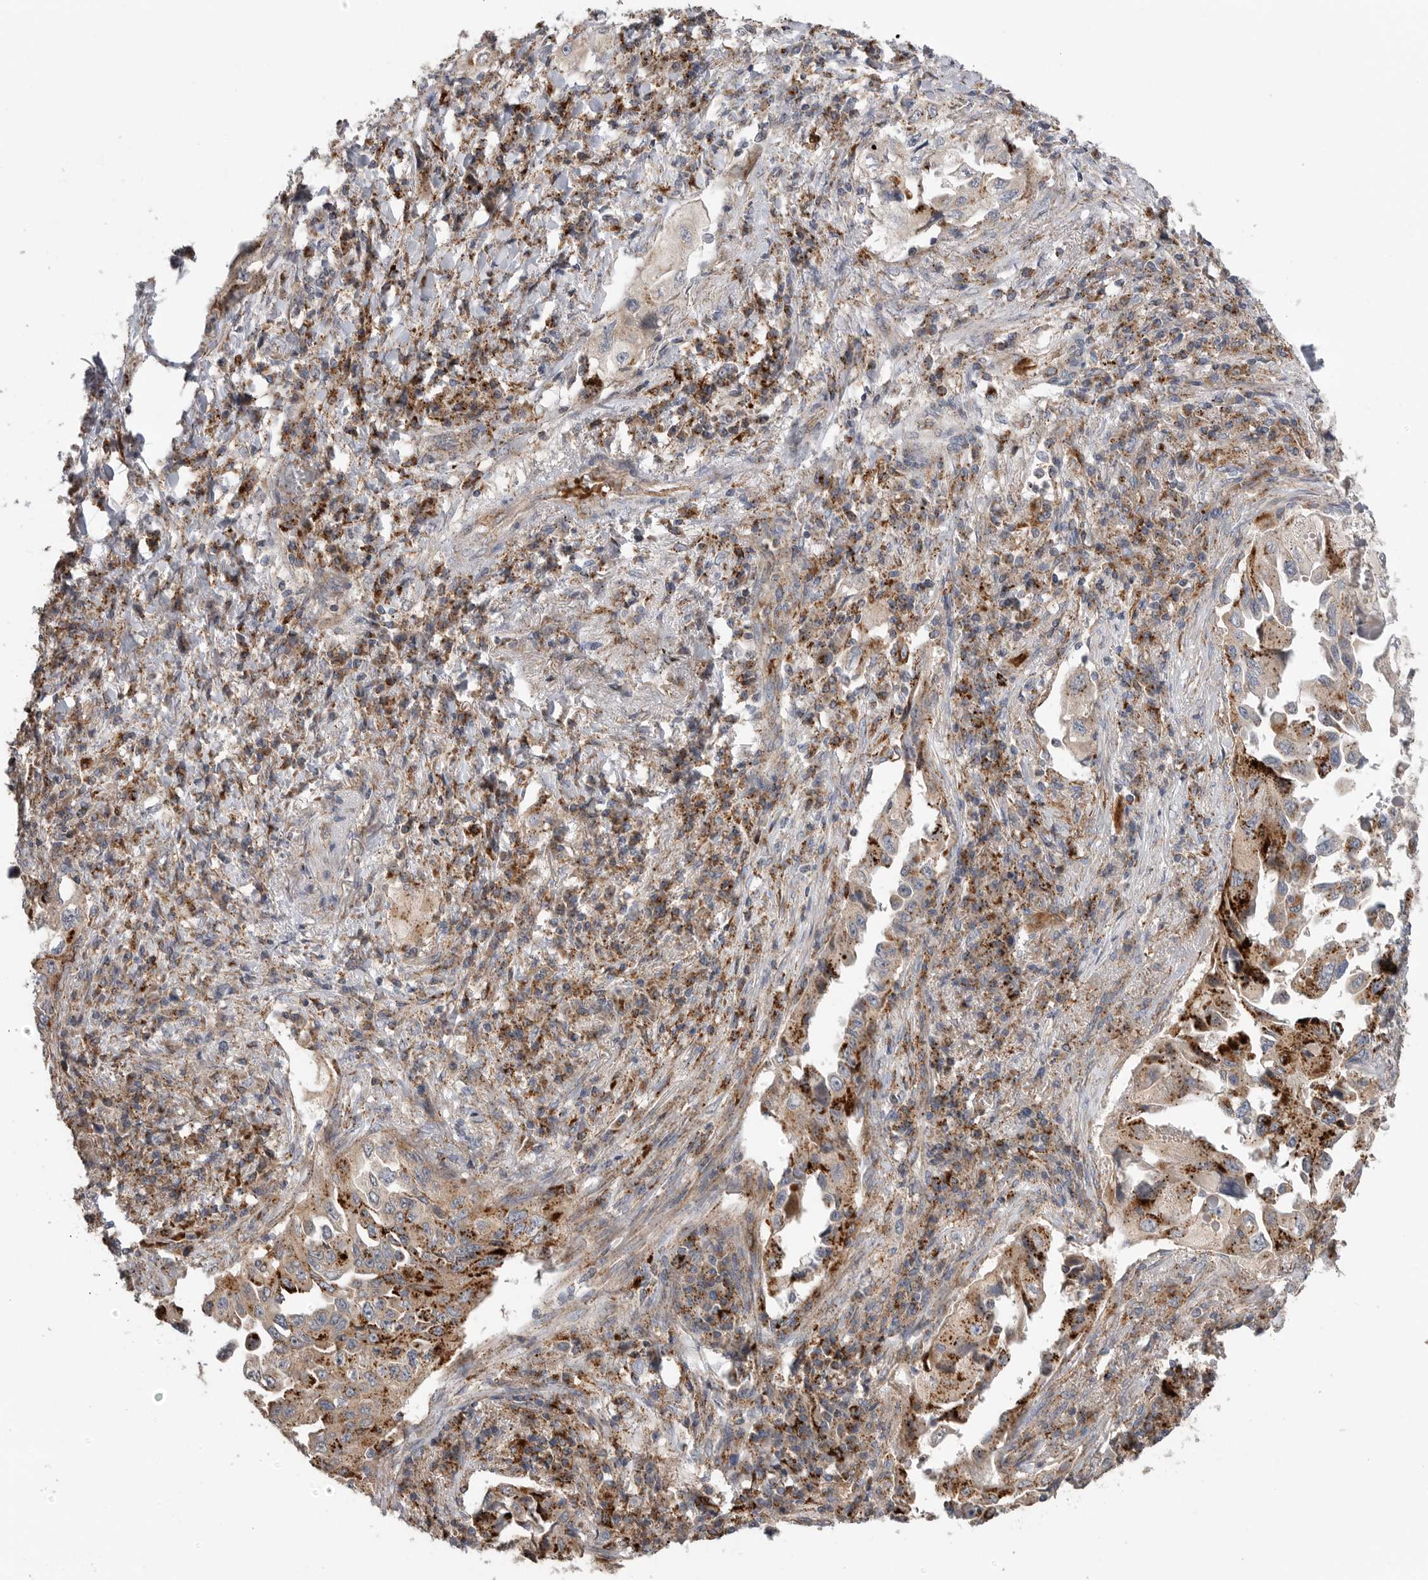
{"staining": {"intensity": "moderate", "quantity": ">75%", "location": "cytoplasmic/membranous"}, "tissue": "lung cancer", "cell_type": "Tumor cells", "image_type": "cancer", "snomed": [{"axis": "morphology", "description": "Adenocarcinoma, NOS"}, {"axis": "topography", "description": "Lung"}], "caption": "IHC (DAB (3,3'-diaminobenzidine)) staining of human lung cancer shows moderate cytoplasmic/membranous protein staining in approximately >75% of tumor cells. (IHC, brightfield microscopy, high magnification).", "gene": "GALNS", "patient": {"sex": "female", "age": 51}}